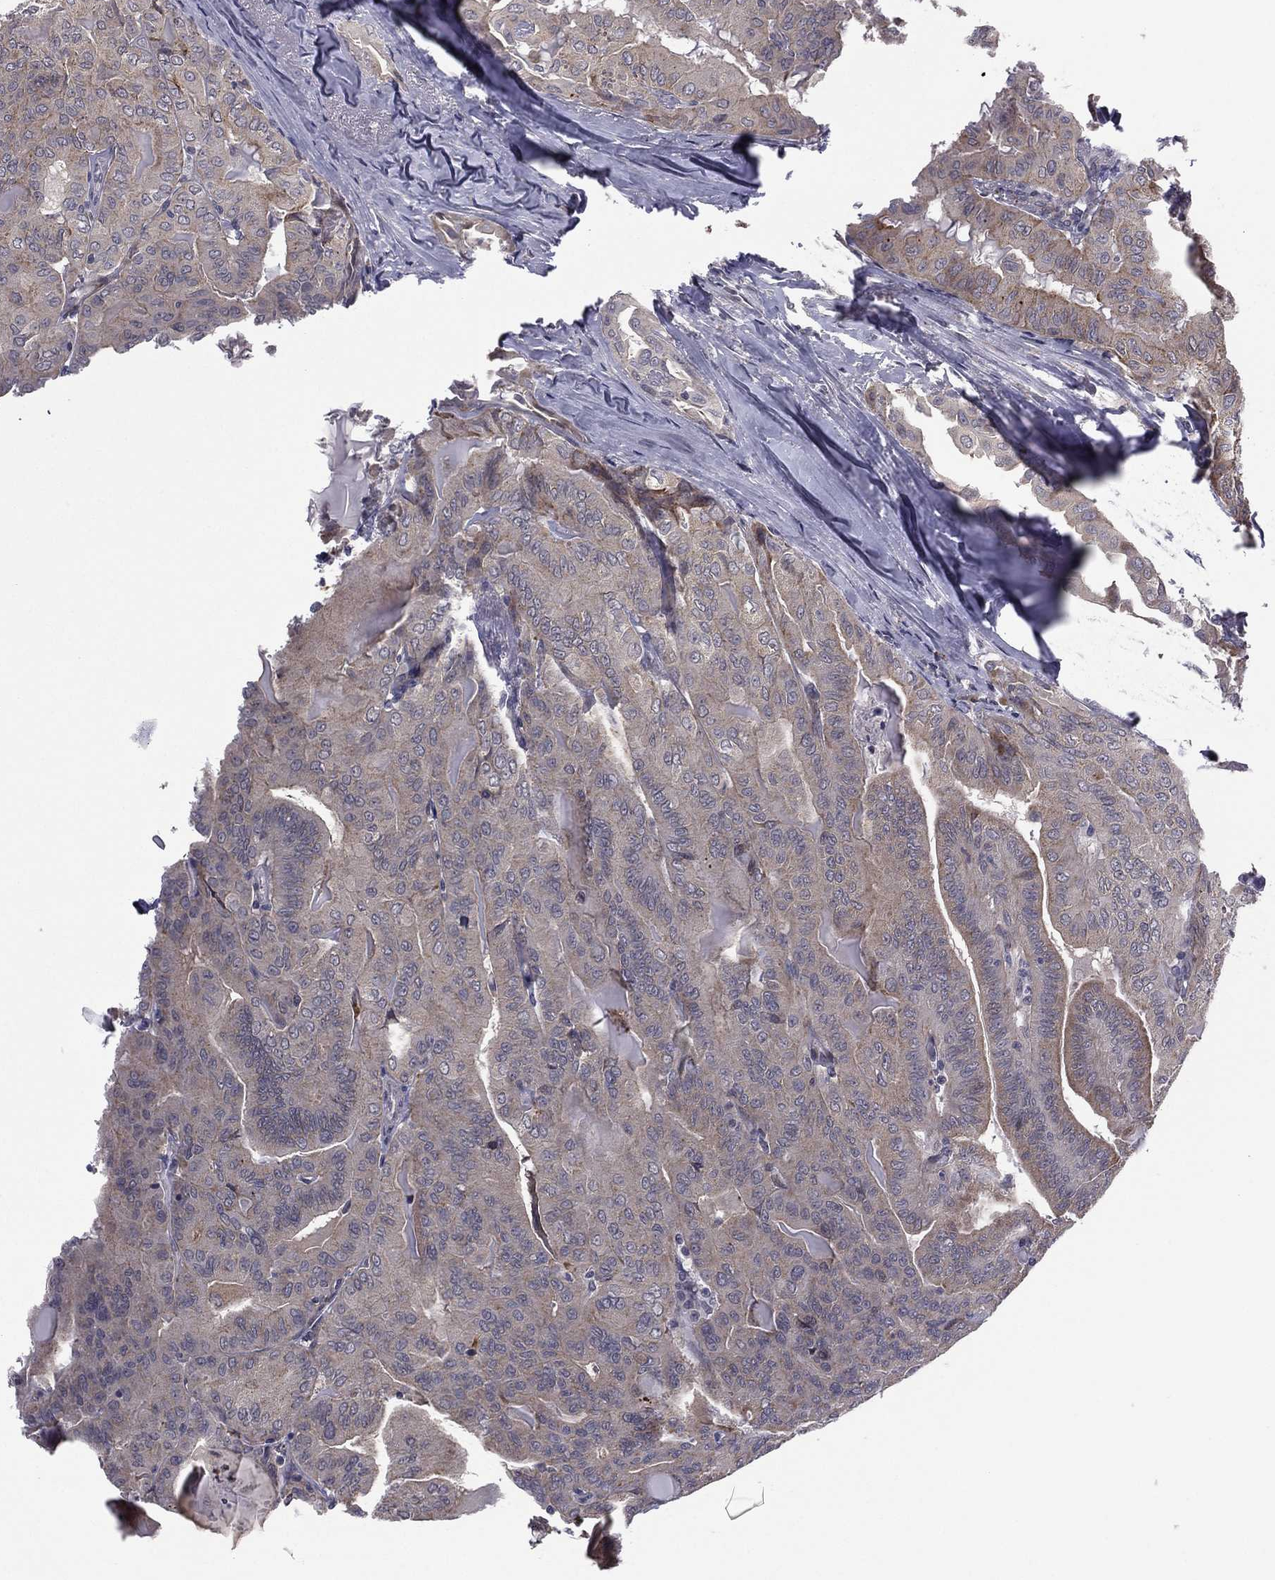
{"staining": {"intensity": "moderate", "quantity": "<25%", "location": "cytoplasmic/membranous"}, "tissue": "thyroid cancer", "cell_type": "Tumor cells", "image_type": "cancer", "snomed": [{"axis": "morphology", "description": "Papillary adenocarcinoma, NOS"}, {"axis": "topography", "description": "Thyroid gland"}], "caption": "The immunohistochemical stain labels moderate cytoplasmic/membranous staining in tumor cells of thyroid cancer tissue.", "gene": "ACTRT2", "patient": {"sex": "female", "age": 68}}